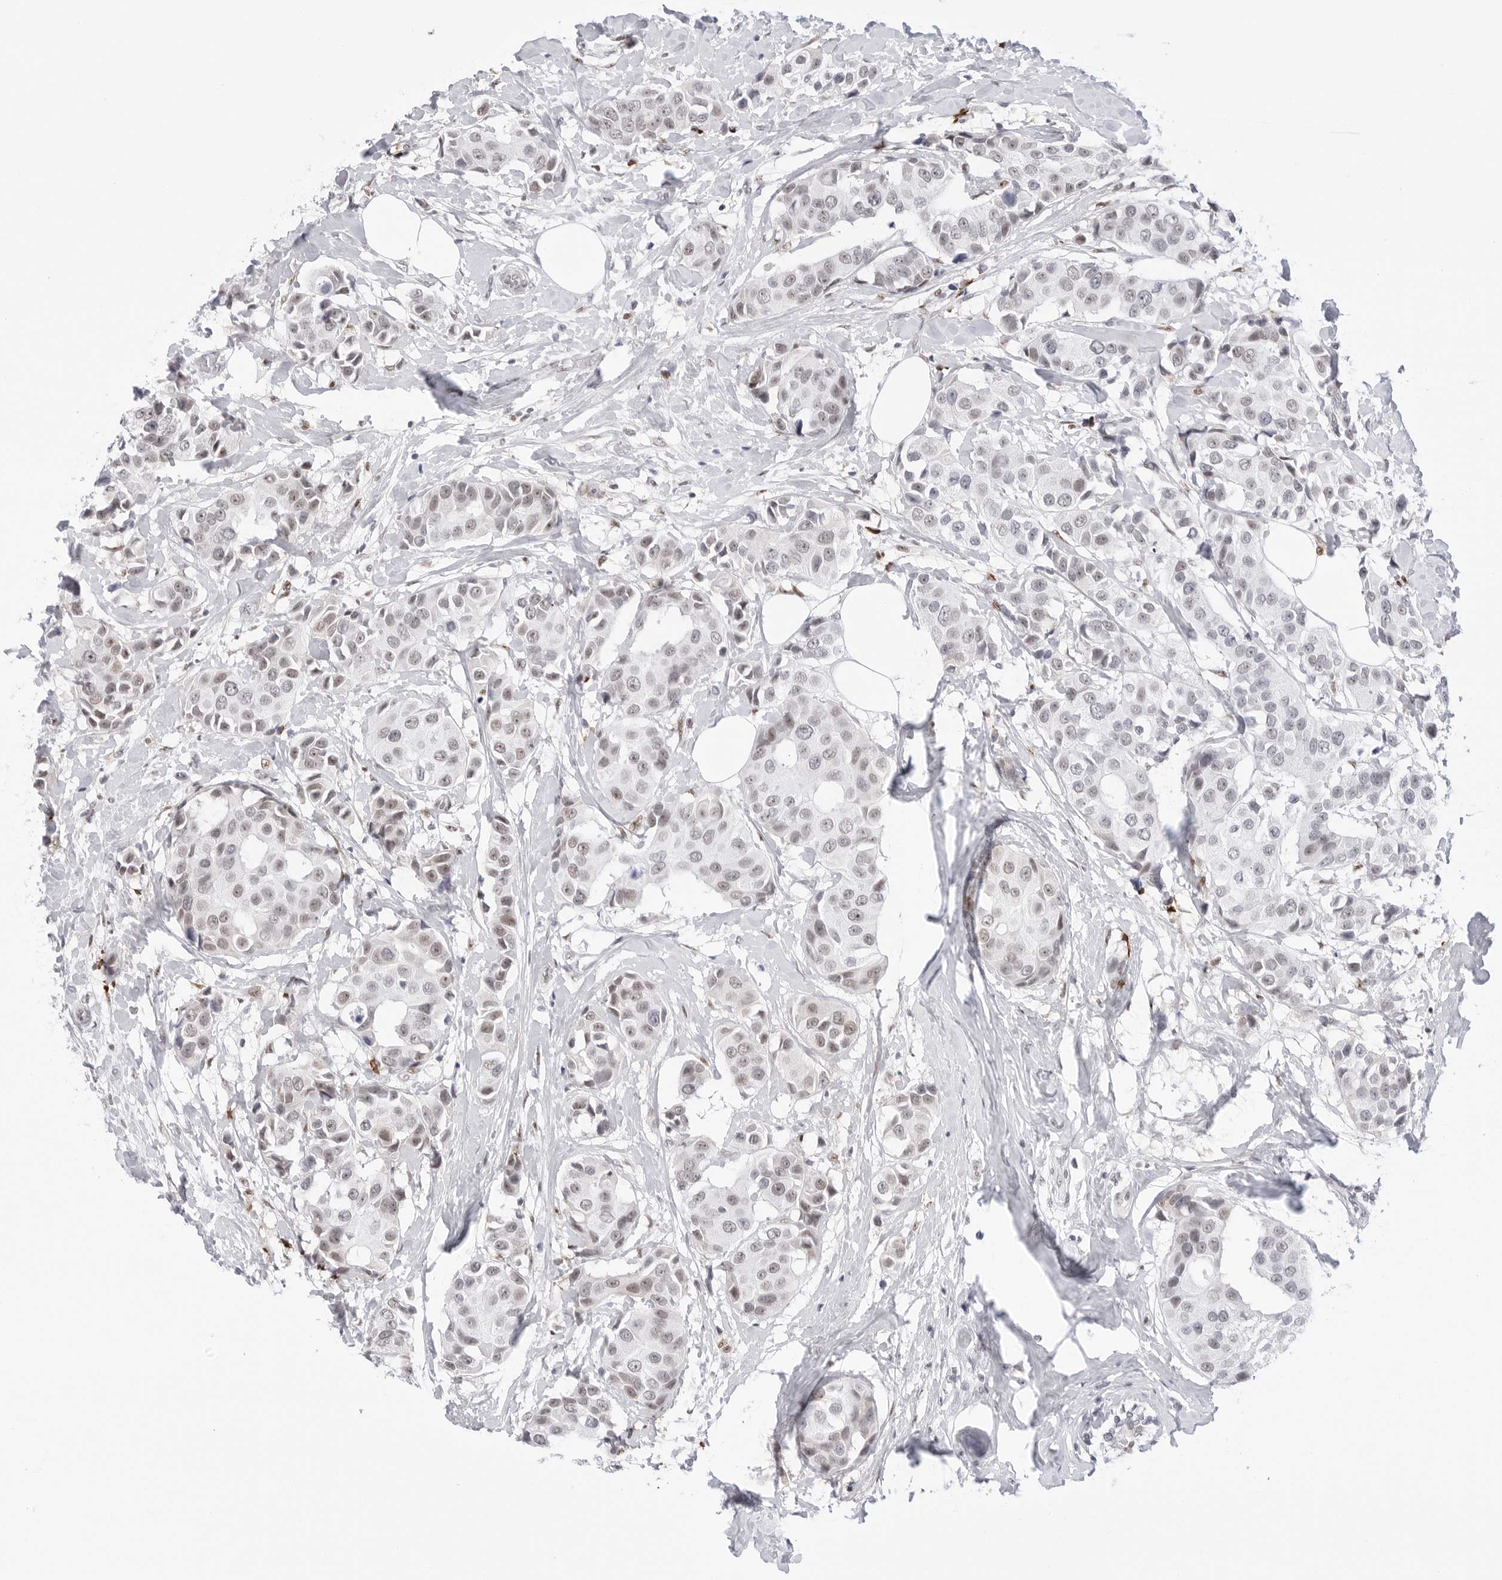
{"staining": {"intensity": "weak", "quantity": "25%-75%", "location": "nuclear"}, "tissue": "breast cancer", "cell_type": "Tumor cells", "image_type": "cancer", "snomed": [{"axis": "morphology", "description": "Normal tissue, NOS"}, {"axis": "morphology", "description": "Duct carcinoma"}, {"axis": "topography", "description": "Breast"}], "caption": "Breast cancer (infiltrating ductal carcinoma) stained with DAB (3,3'-diaminobenzidine) immunohistochemistry (IHC) reveals low levels of weak nuclear staining in about 25%-75% of tumor cells.", "gene": "C1orf162", "patient": {"sex": "female", "age": 39}}